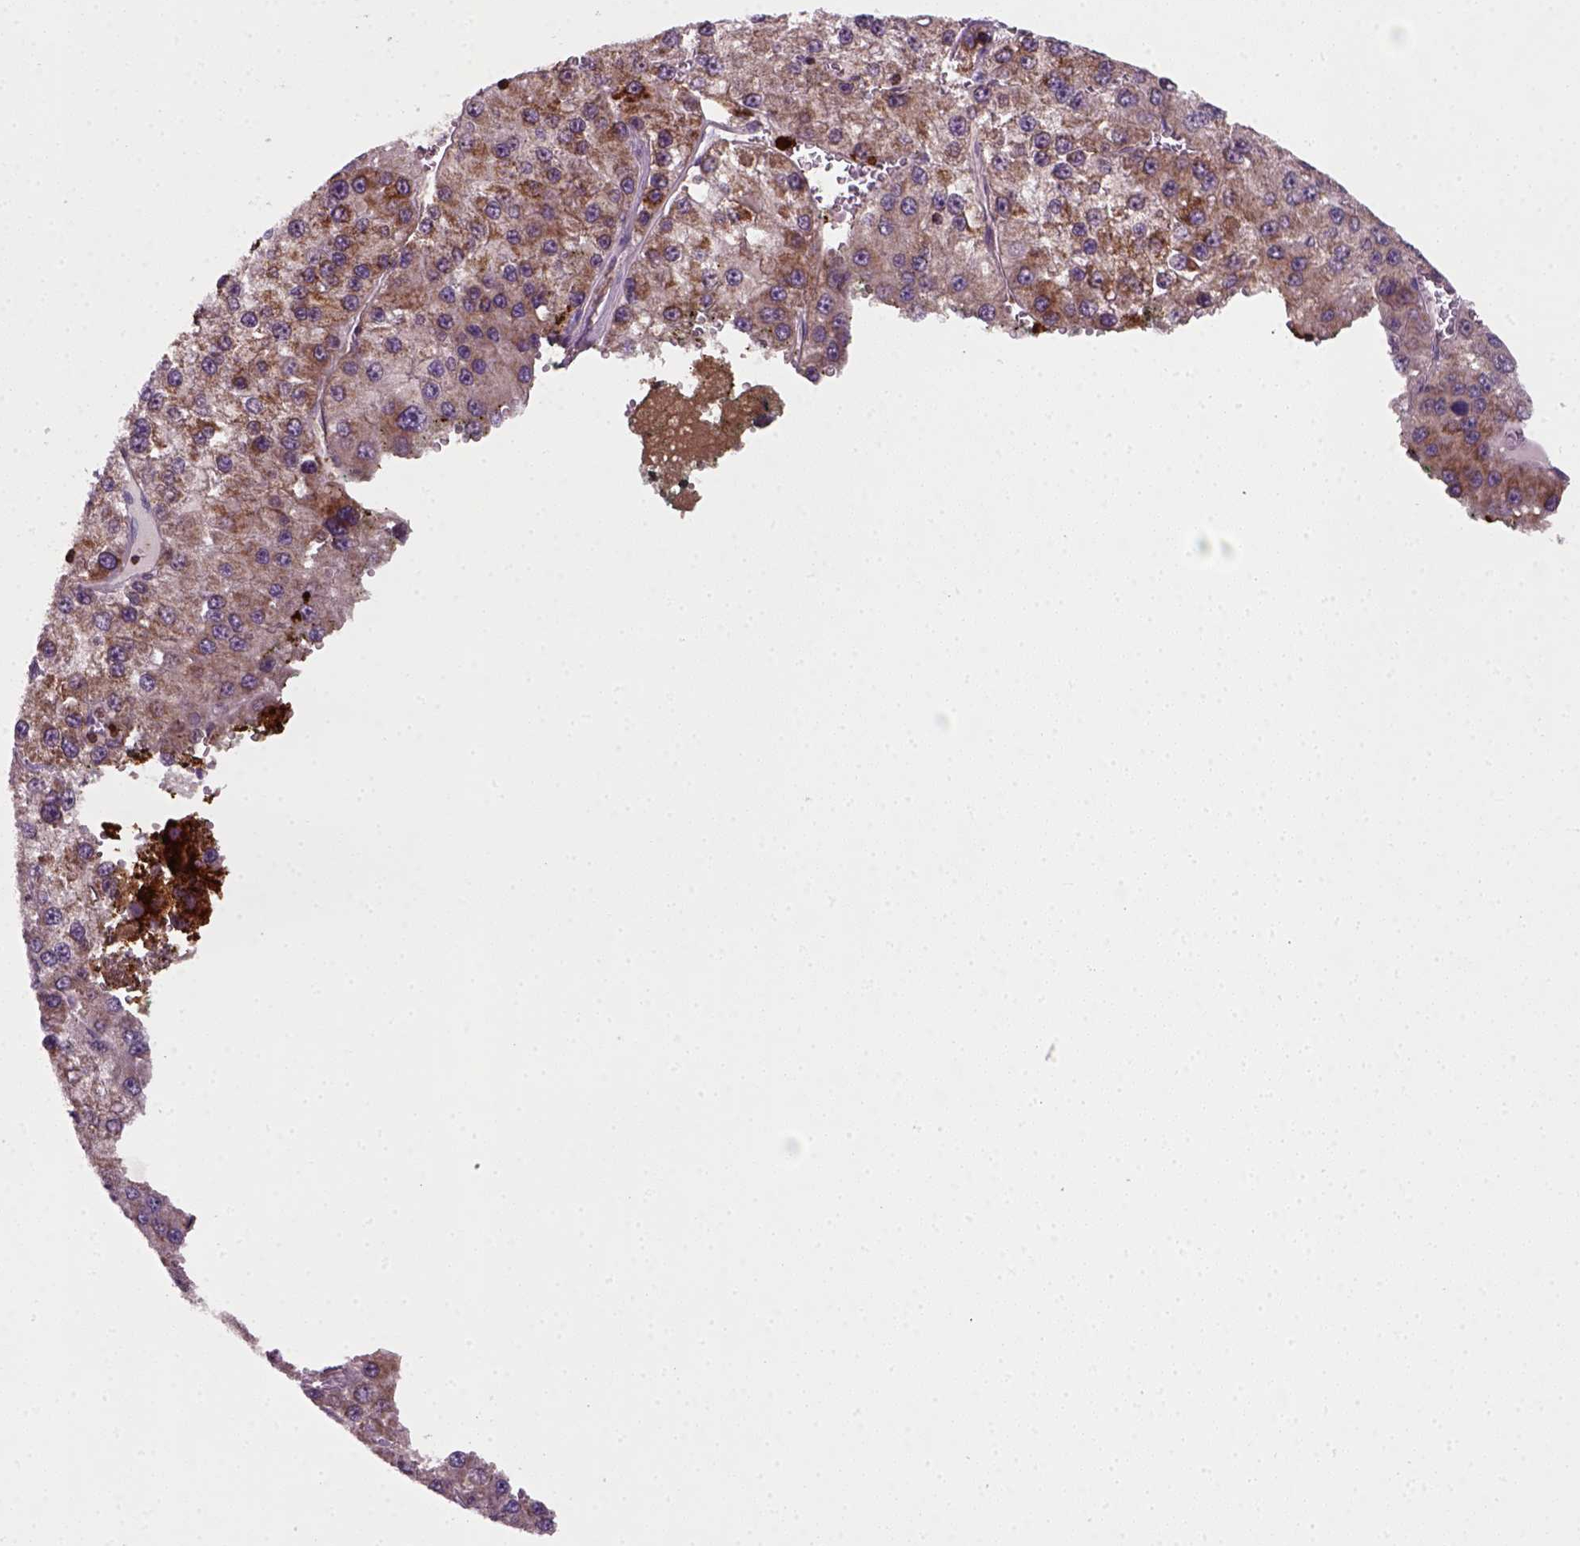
{"staining": {"intensity": "moderate", "quantity": ">75%", "location": "cytoplasmic/membranous"}, "tissue": "liver cancer", "cell_type": "Tumor cells", "image_type": "cancer", "snomed": [{"axis": "morphology", "description": "Carcinoma, Hepatocellular, NOS"}, {"axis": "topography", "description": "Liver"}], "caption": "A high-resolution histopathology image shows immunohistochemistry staining of liver cancer (hepatocellular carcinoma), which shows moderate cytoplasmic/membranous expression in about >75% of tumor cells. (DAB IHC, brown staining for protein, blue staining for nuclei).", "gene": "NUDT16L1", "patient": {"sex": "female", "age": 73}}